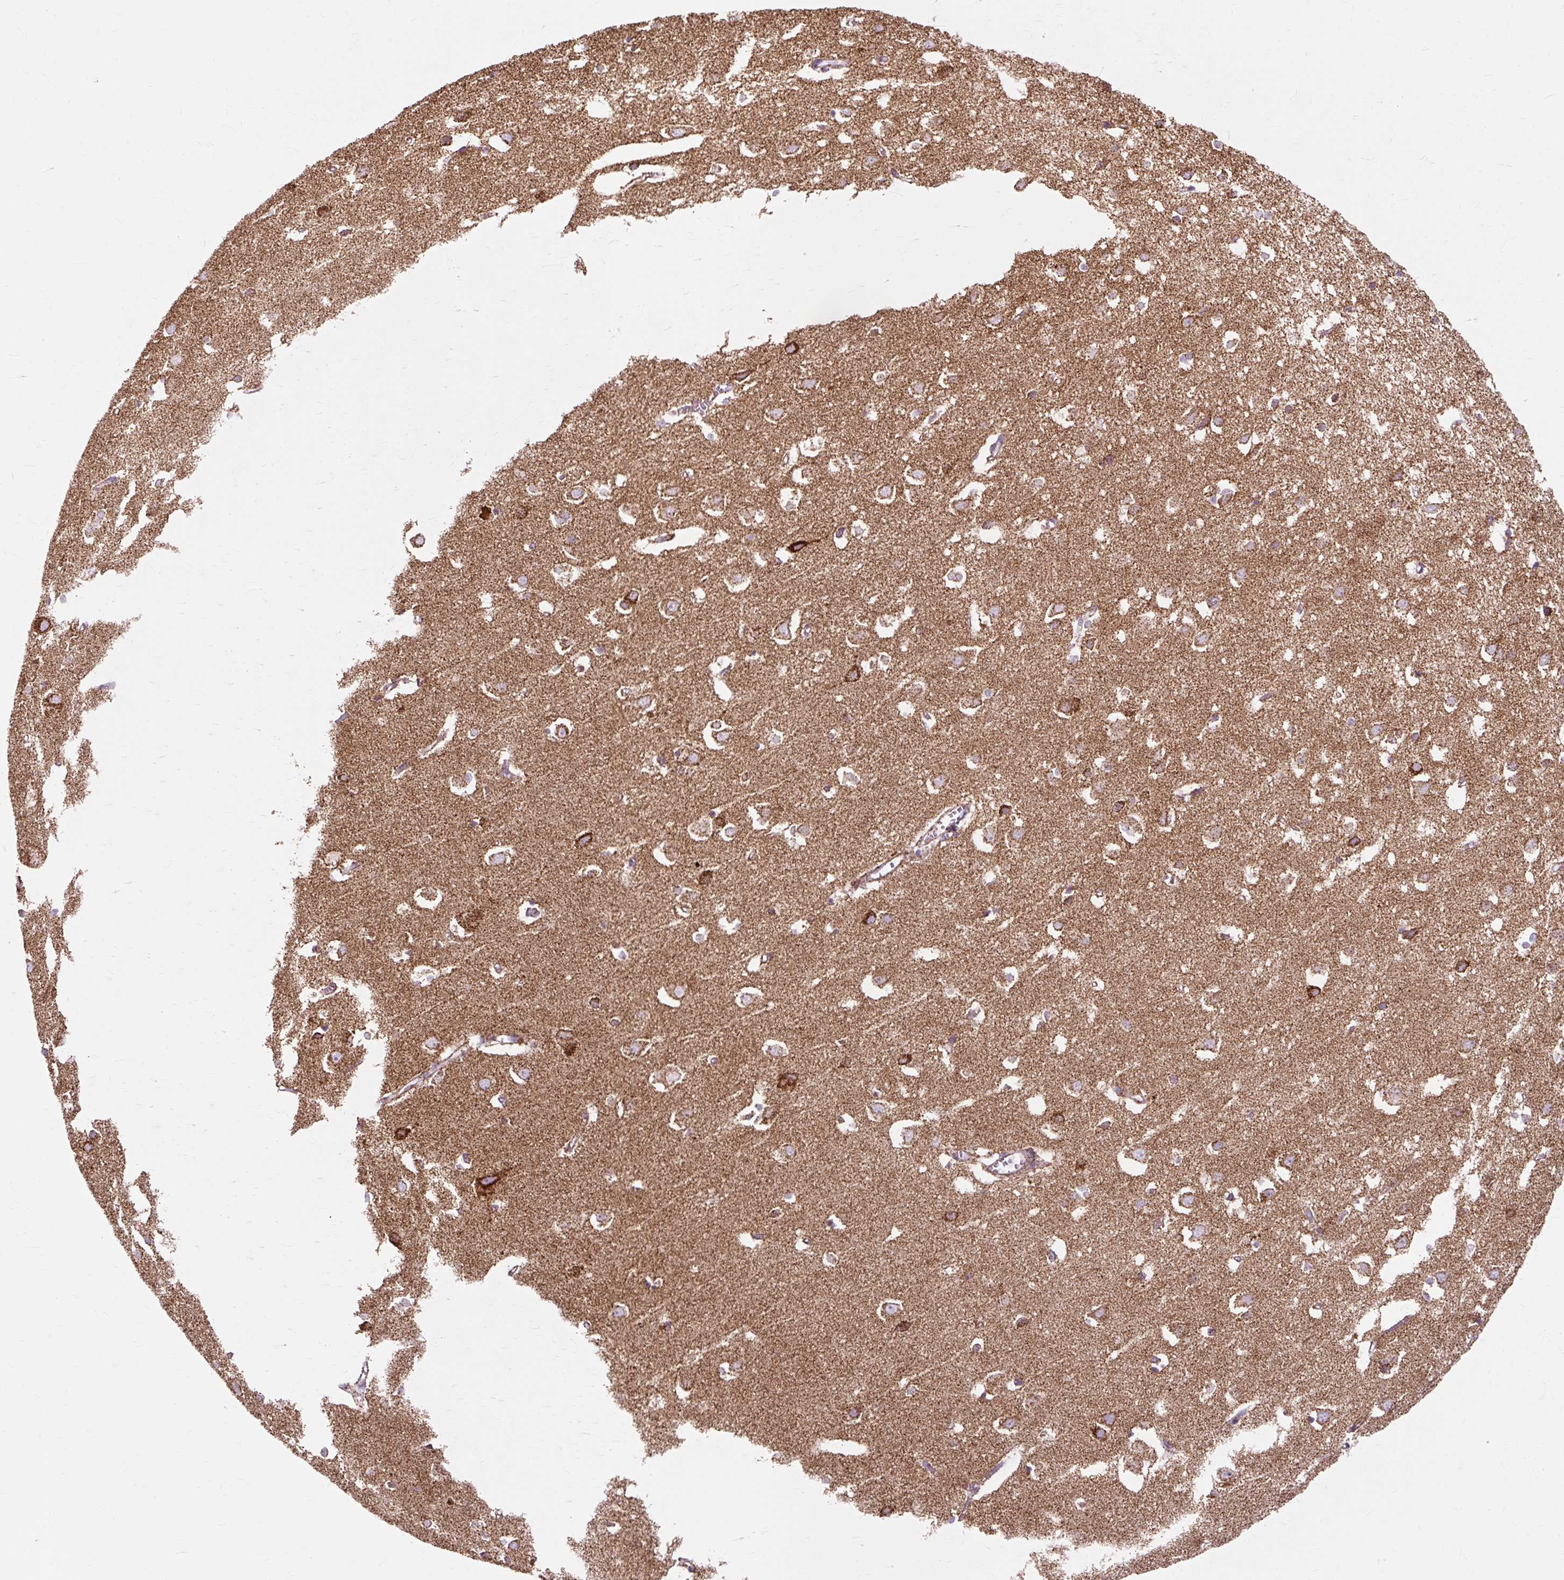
{"staining": {"intensity": "moderate", "quantity": "<25%", "location": "cytoplasmic/membranous"}, "tissue": "cerebral cortex", "cell_type": "Endothelial cells", "image_type": "normal", "snomed": [{"axis": "morphology", "description": "Normal tissue, NOS"}, {"axis": "topography", "description": "Cerebral cortex"}], "caption": "Immunohistochemical staining of normal human cerebral cortex reveals low levels of moderate cytoplasmic/membranous staining in approximately <25% of endothelial cells.", "gene": "DLAT", "patient": {"sex": "male", "age": 70}}